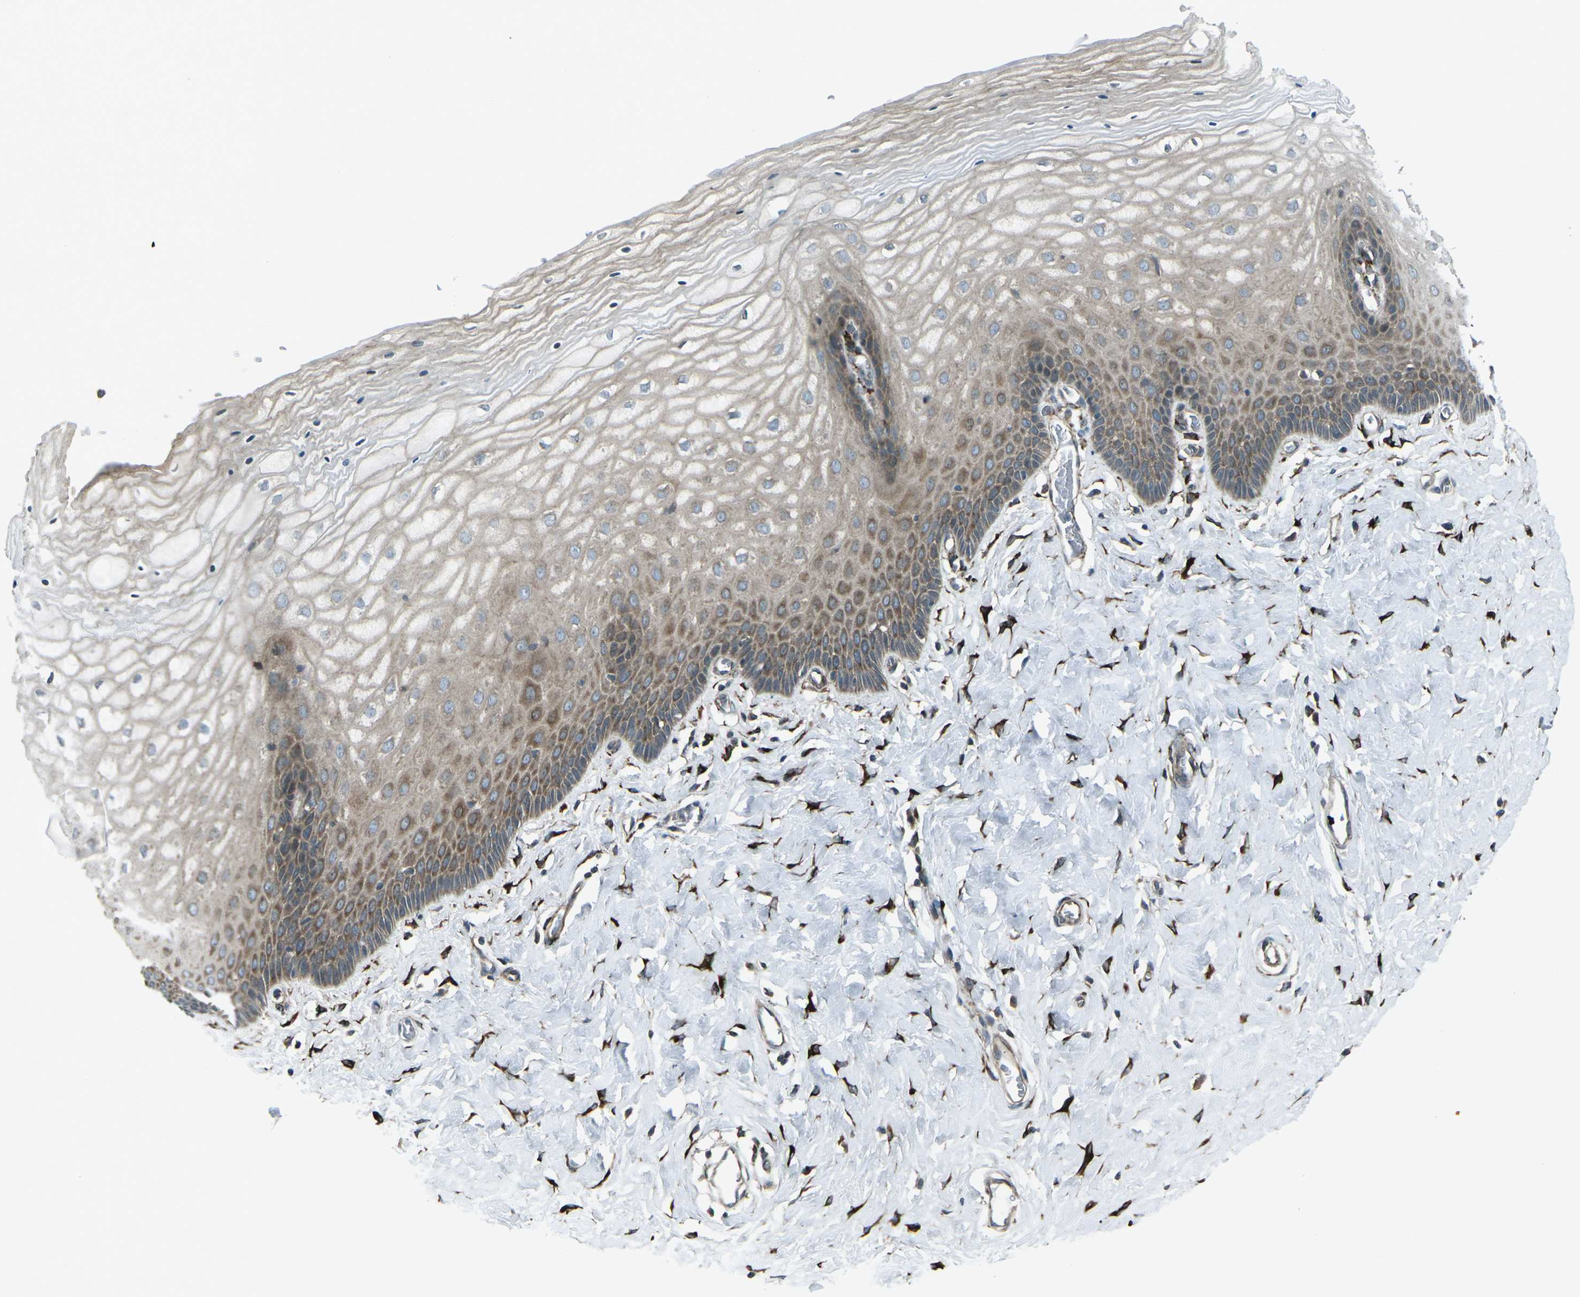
{"staining": {"intensity": "moderate", "quantity": ">75%", "location": "cytoplasmic/membranous"}, "tissue": "cervix", "cell_type": "Glandular cells", "image_type": "normal", "snomed": [{"axis": "morphology", "description": "Normal tissue, NOS"}, {"axis": "topography", "description": "Cervix"}], "caption": "Protein staining demonstrates moderate cytoplasmic/membranous staining in approximately >75% of glandular cells in unremarkable cervix.", "gene": "LSMEM1", "patient": {"sex": "female", "age": 55}}